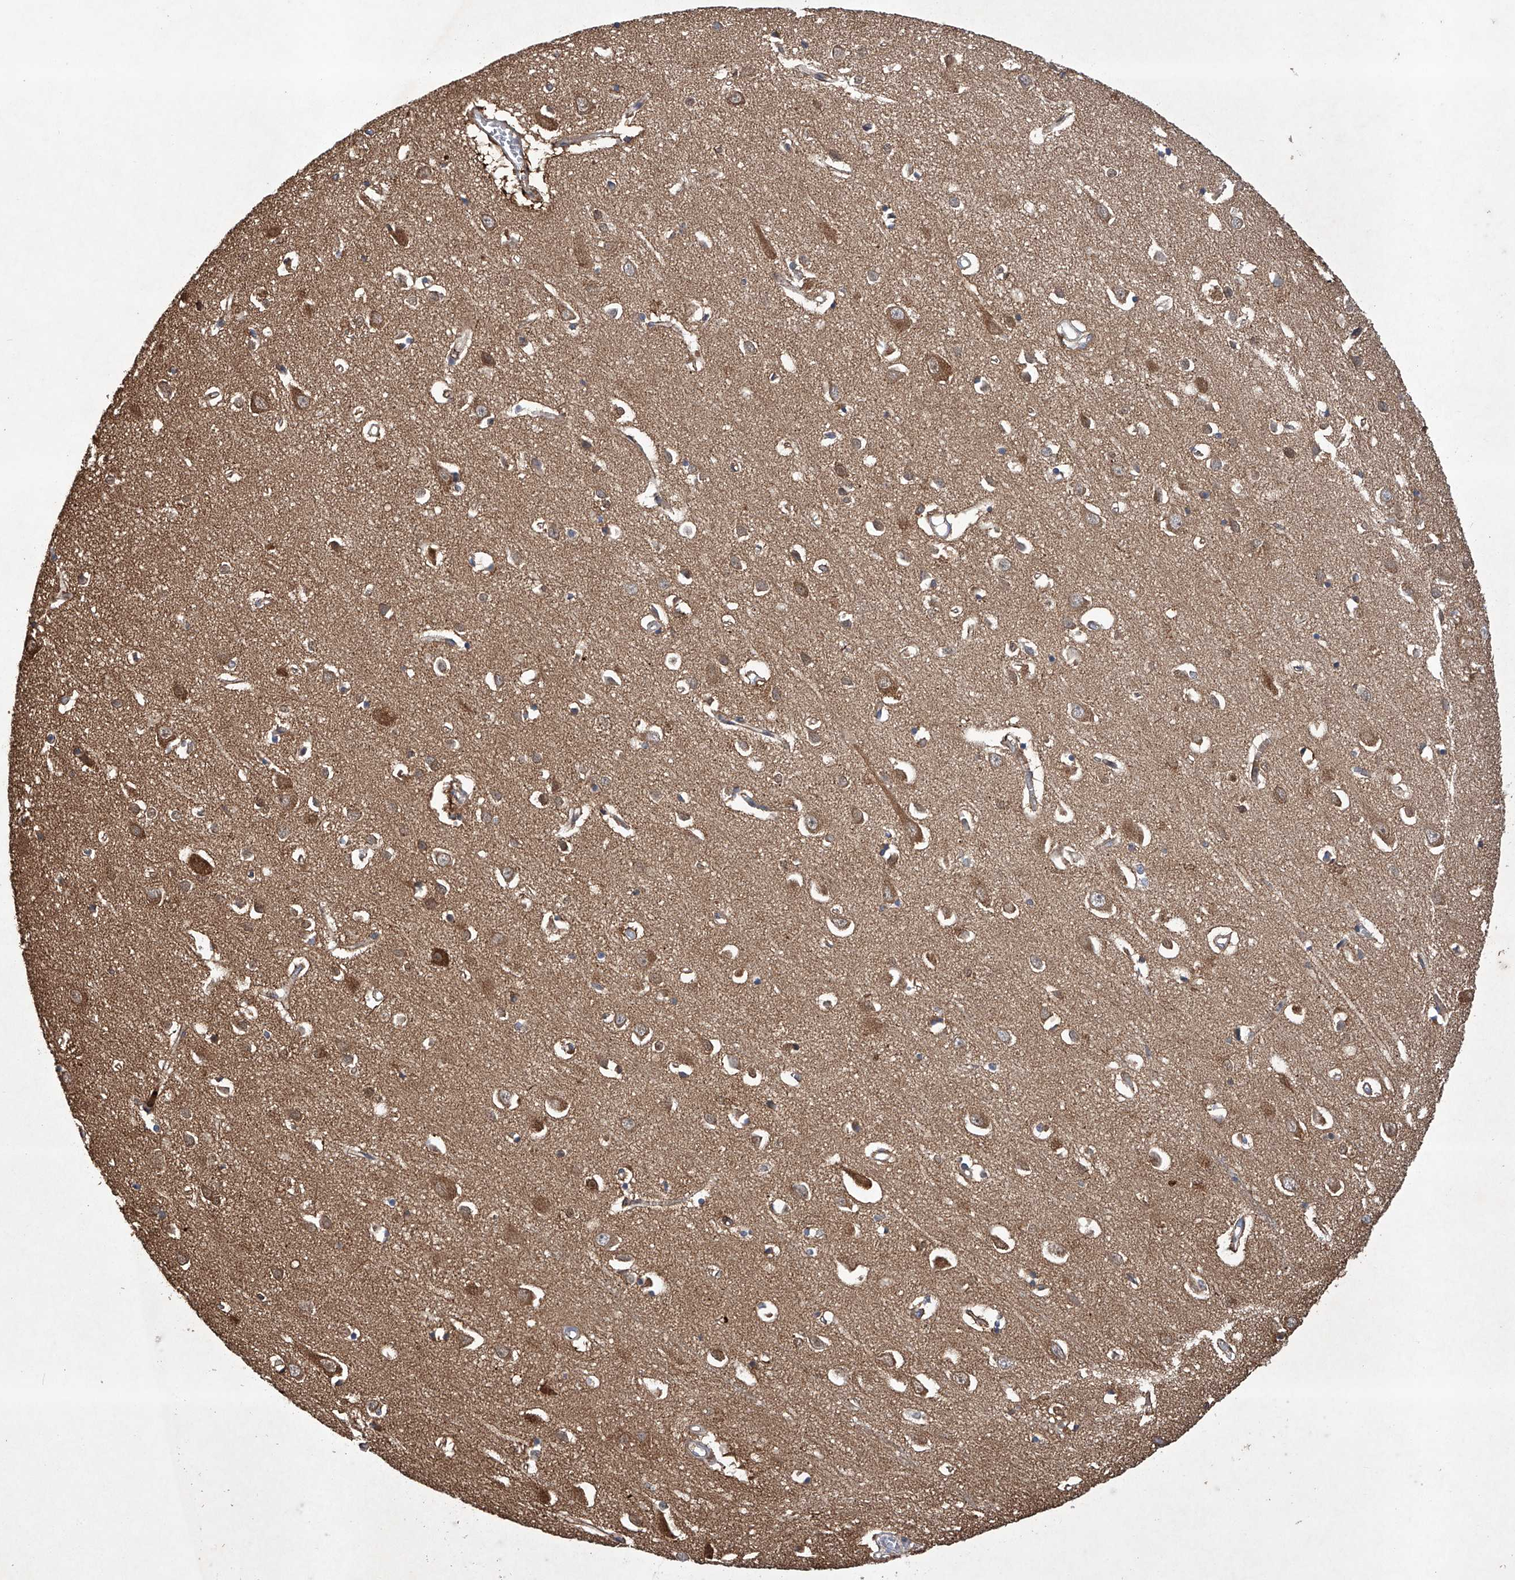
{"staining": {"intensity": "negative", "quantity": "none", "location": "none"}, "tissue": "cerebral cortex", "cell_type": "Endothelial cells", "image_type": "normal", "snomed": [{"axis": "morphology", "description": "Normal tissue, NOS"}, {"axis": "topography", "description": "Cerebral cortex"}], "caption": "Immunohistochemistry photomicrograph of normal cerebral cortex: cerebral cortex stained with DAB (3,3'-diaminobenzidine) exhibits no significant protein staining in endothelial cells.", "gene": "TIMM23", "patient": {"sex": "female", "age": 64}}